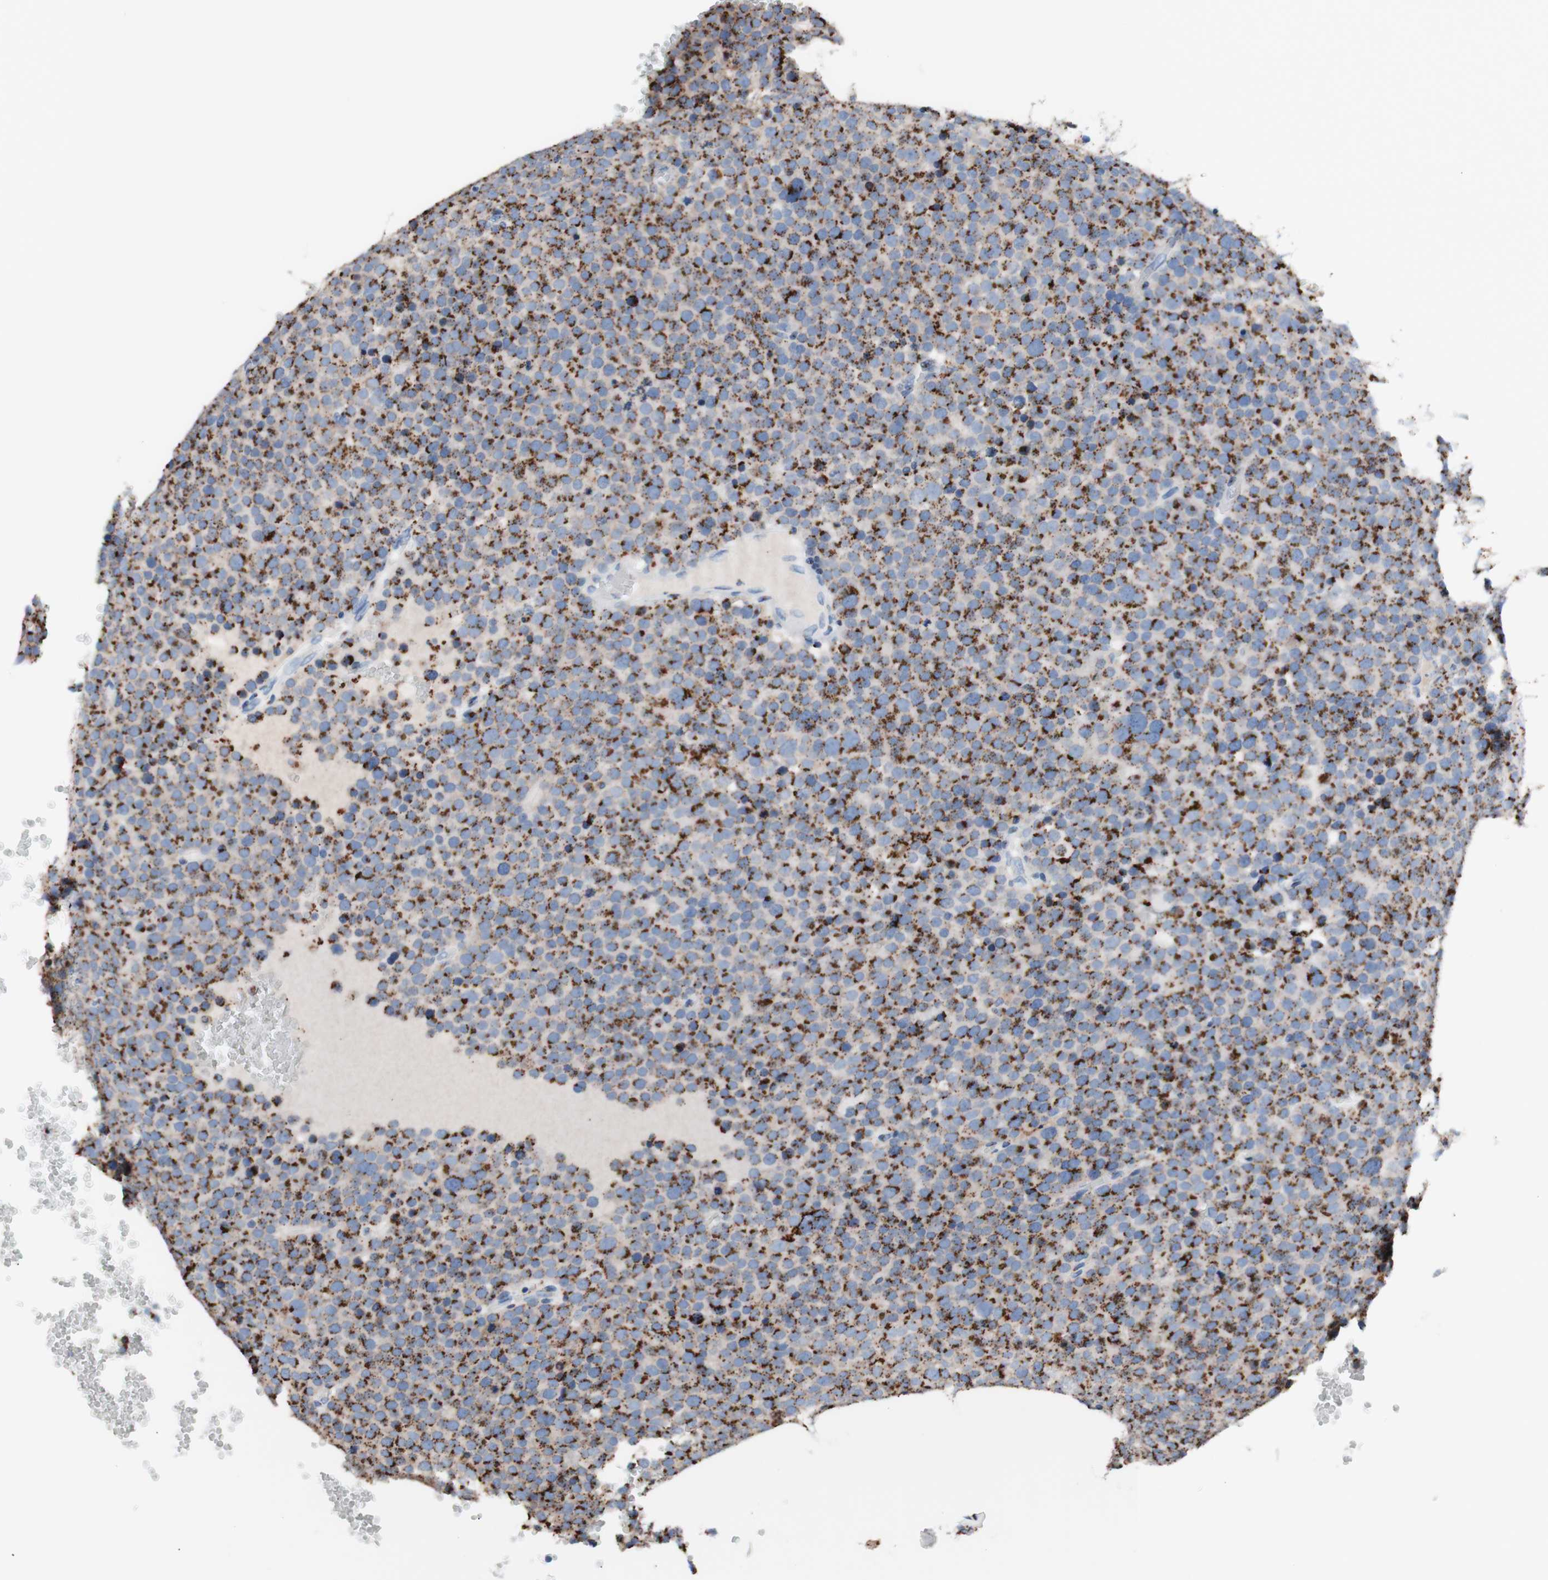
{"staining": {"intensity": "moderate", "quantity": ">75%", "location": "cytoplasmic/membranous"}, "tissue": "testis cancer", "cell_type": "Tumor cells", "image_type": "cancer", "snomed": [{"axis": "morphology", "description": "Seminoma, NOS"}, {"axis": "topography", "description": "Testis"}], "caption": "Tumor cells show medium levels of moderate cytoplasmic/membranous positivity in approximately >75% of cells in testis seminoma.", "gene": "GALNT2", "patient": {"sex": "male", "age": 71}}